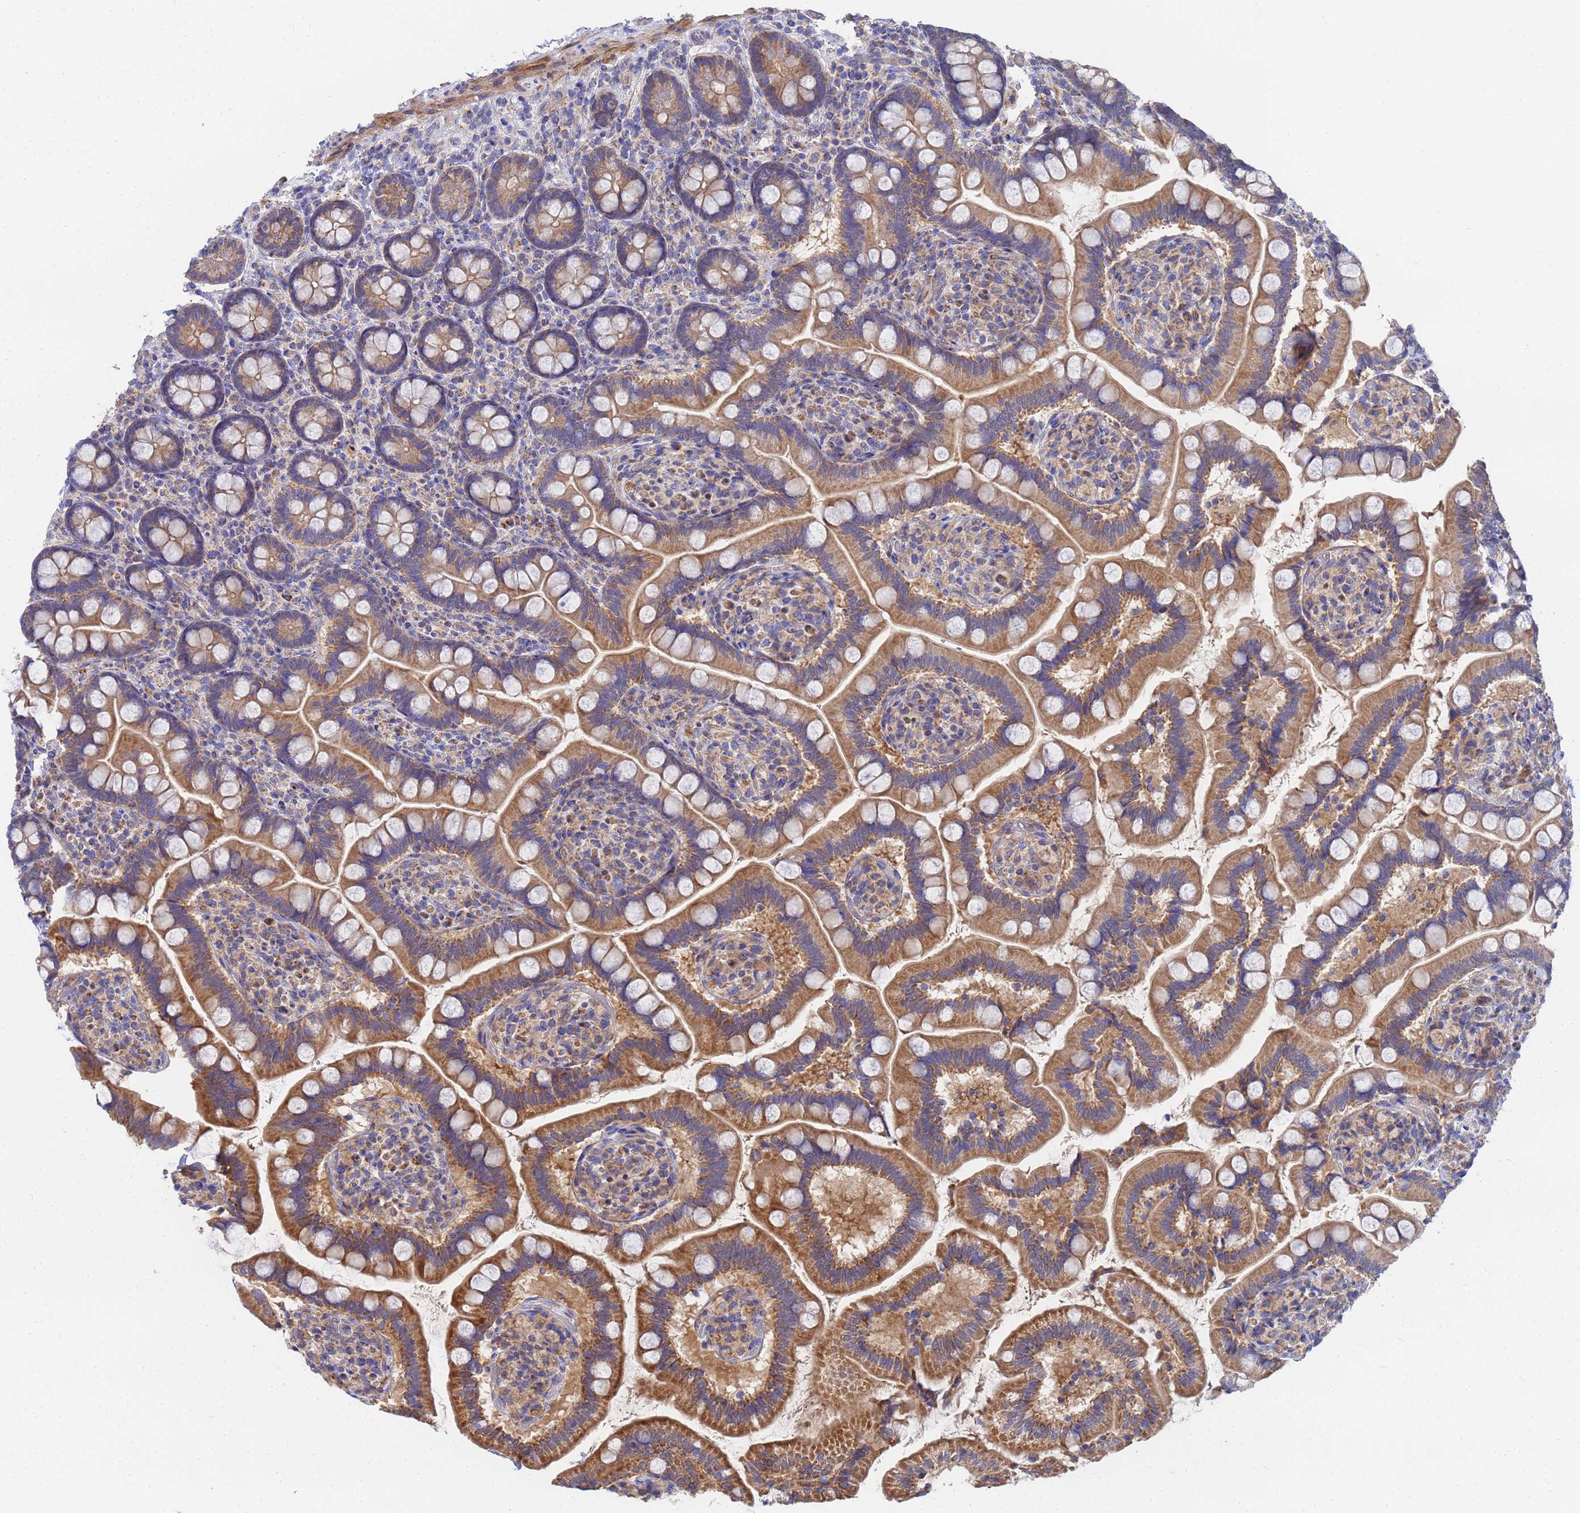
{"staining": {"intensity": "moderate", "quantity": ">75%", "location": "cytoplasmic/membranous"}, "tissue": "small intestine", "cell_type": "Glandular cells", "image_type": "normal", "snomed": [{"axis": "morphology", "description": "Normal tissue, NOS"}, {"axis": "topography", "description": "Small intestine"}], "caption": "IHC histopathology image of unremarkable small intestine: human small intestine stained using immunohistochemistry displays medium levels of moderate protein expression localized specifically in the cytoplasmic/membranous of glandular cells, appearing as a cytoplasmic/membranous brown color.", "gene": "FAHD2A", "patient": {"sex": "female", "age": 64}}